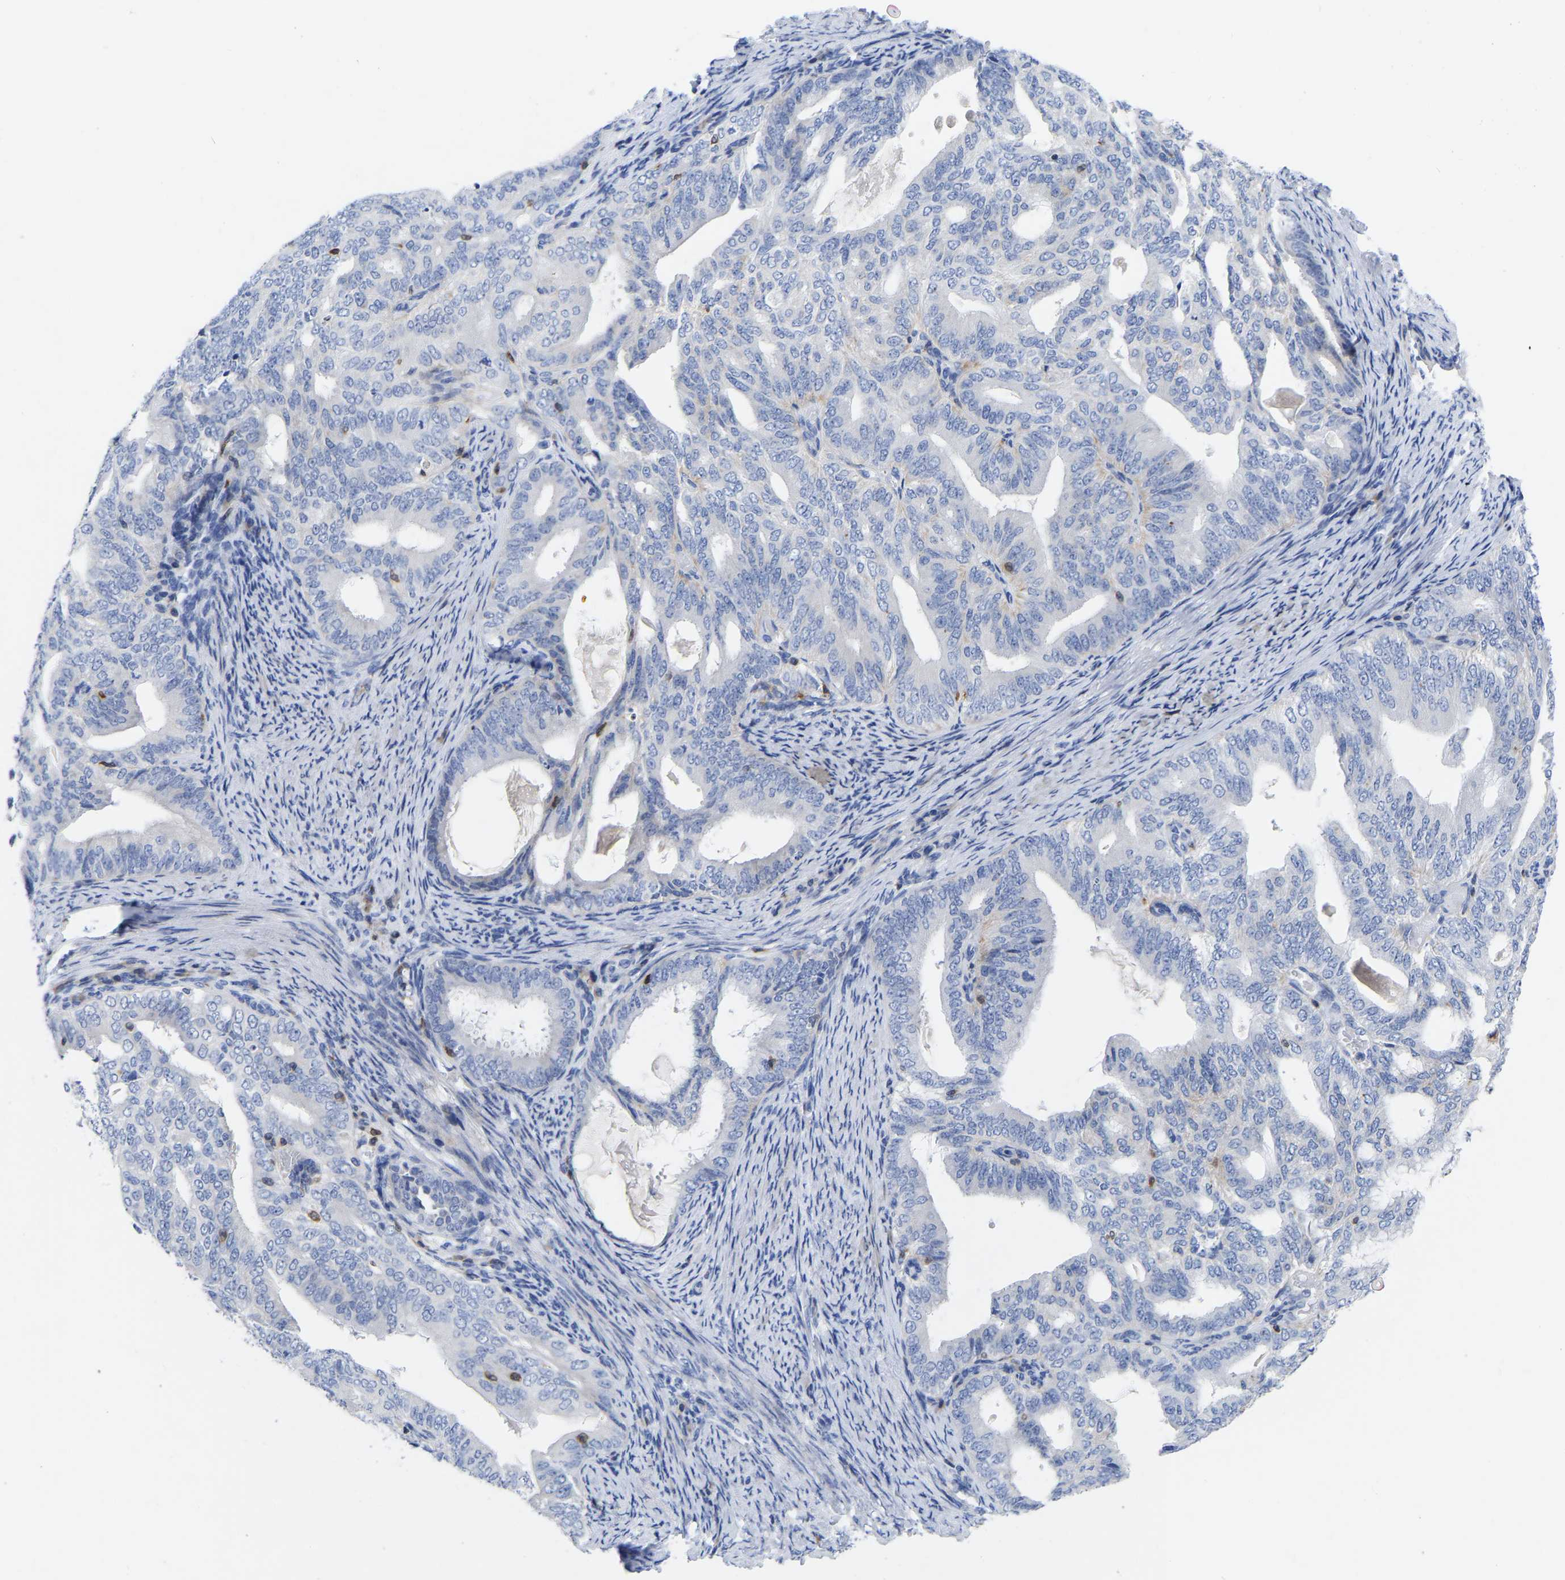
{"staining": {"intensity": "negative", "quantity": "none", "location": "none"}, "tissue": "endometrial cancer", "cell_type": "Tumor cells", "image_type": "cancer", "snomed": [{"axis": "morphology", "description": "Adenocarcinoma, NOS"}, {"axis": "topography", "description": "Endometrium"}], "caption": "Immunohistochemistry (IHC) of human adenocarcinoma (endometrial) displays no positivity in tumor cells.", "gene": "PTPN7", "patient": {"sex": "female", "age": 58}}